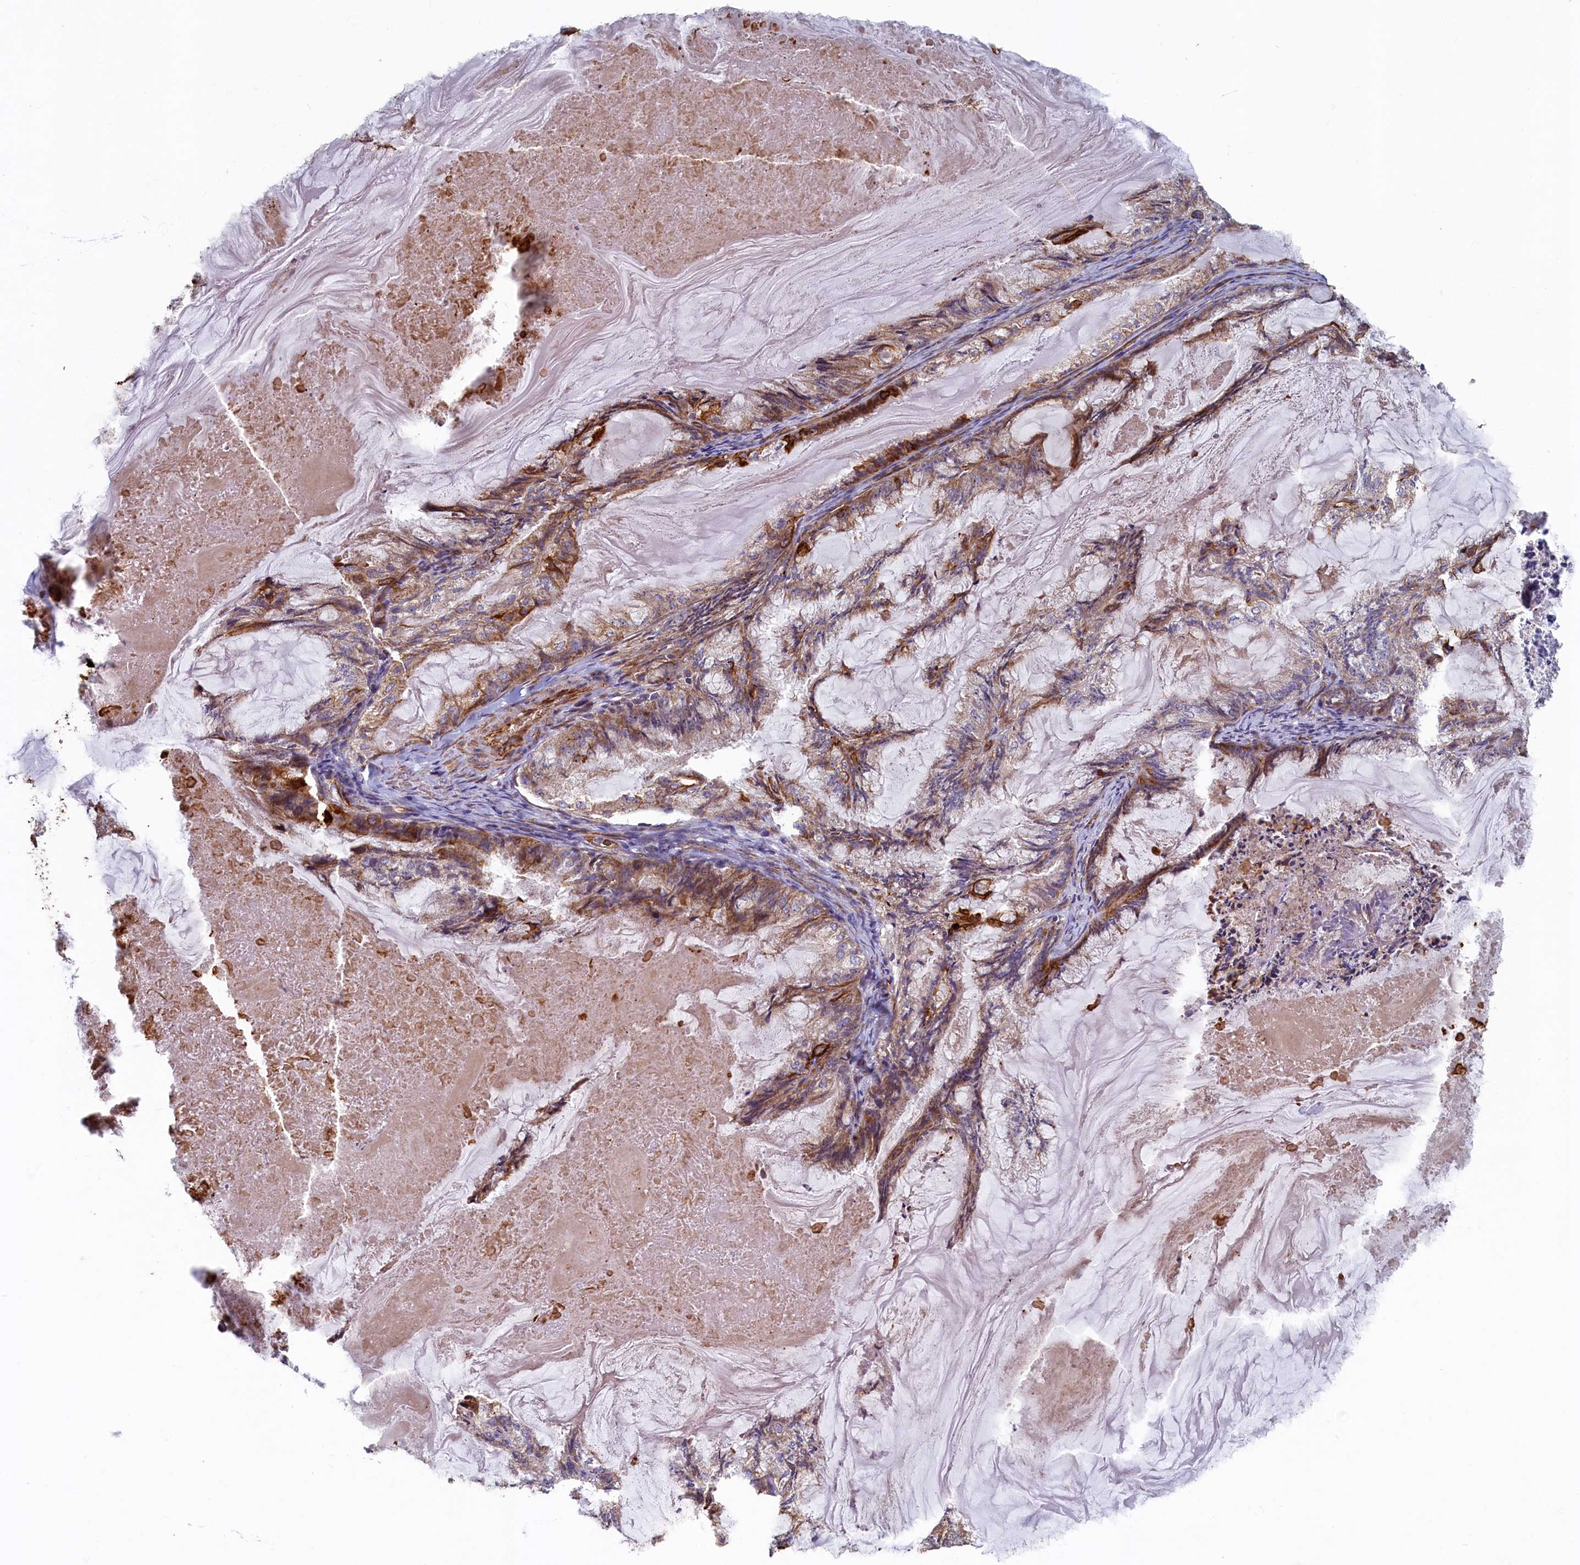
{"staining": {"intensity": "moderate", "quantity": ">75%", "location": "cytoplasmic/membranous"}, "tissue": "endometrial cancer", "cell_type": "Tumor cells", "image_type": "cancer", "snomed": [{"axis": "morphology", "description": "Adenocarcinoma, NOS"}, {"axis": "topography", "description": "Endometrium"}], "caption": "About >75% of tumor cells in human endometrial cancer (adenocarcinoma) exhibit moderate cytoplasmic/membranous protein expression as visualized by brown immunohistochemical staining.", "gene": "LRRC57", "patient": {"sex": "female", "age": 86}}